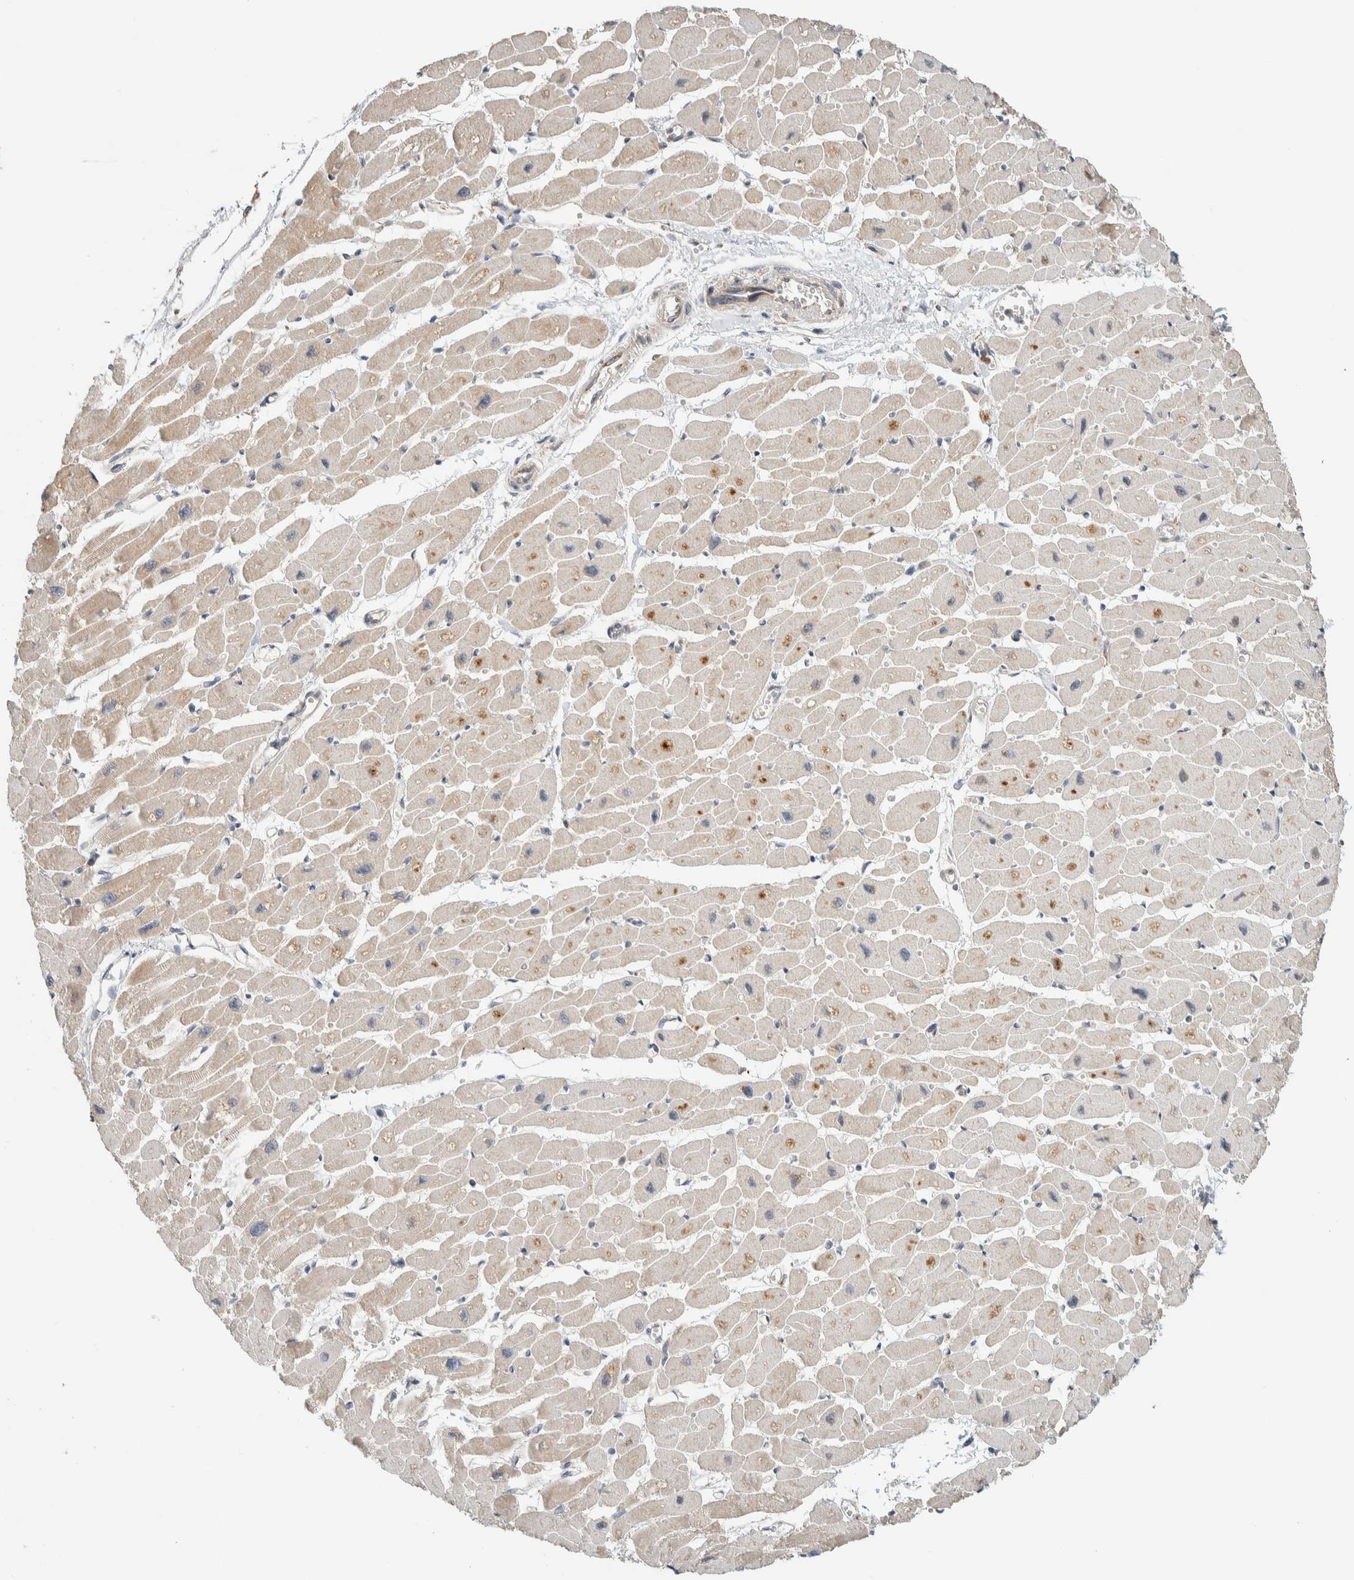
{"staining": {"intensity": "moderate", "quantity": "25%-75%", "location": "cytoplasmic/membranous"}, "tissue": "heart muscle", "cell_type": "Cardiomyocytes", "image_type": "normal", "snomed": [{"axis": "morphology", "description": "Normal tissue, NOS"}, {"axis": "topography", "description": "Heart"}], "caption": "Immunohistochemistry (IHC) of normal human heart muscle displays medium levels of moderate cytoplasmic/membranous positivity in approximately 25%-75% of cardiomyocytes.", "gene": "PDE7B", "patient": {"sex": "female", "age": 54}}